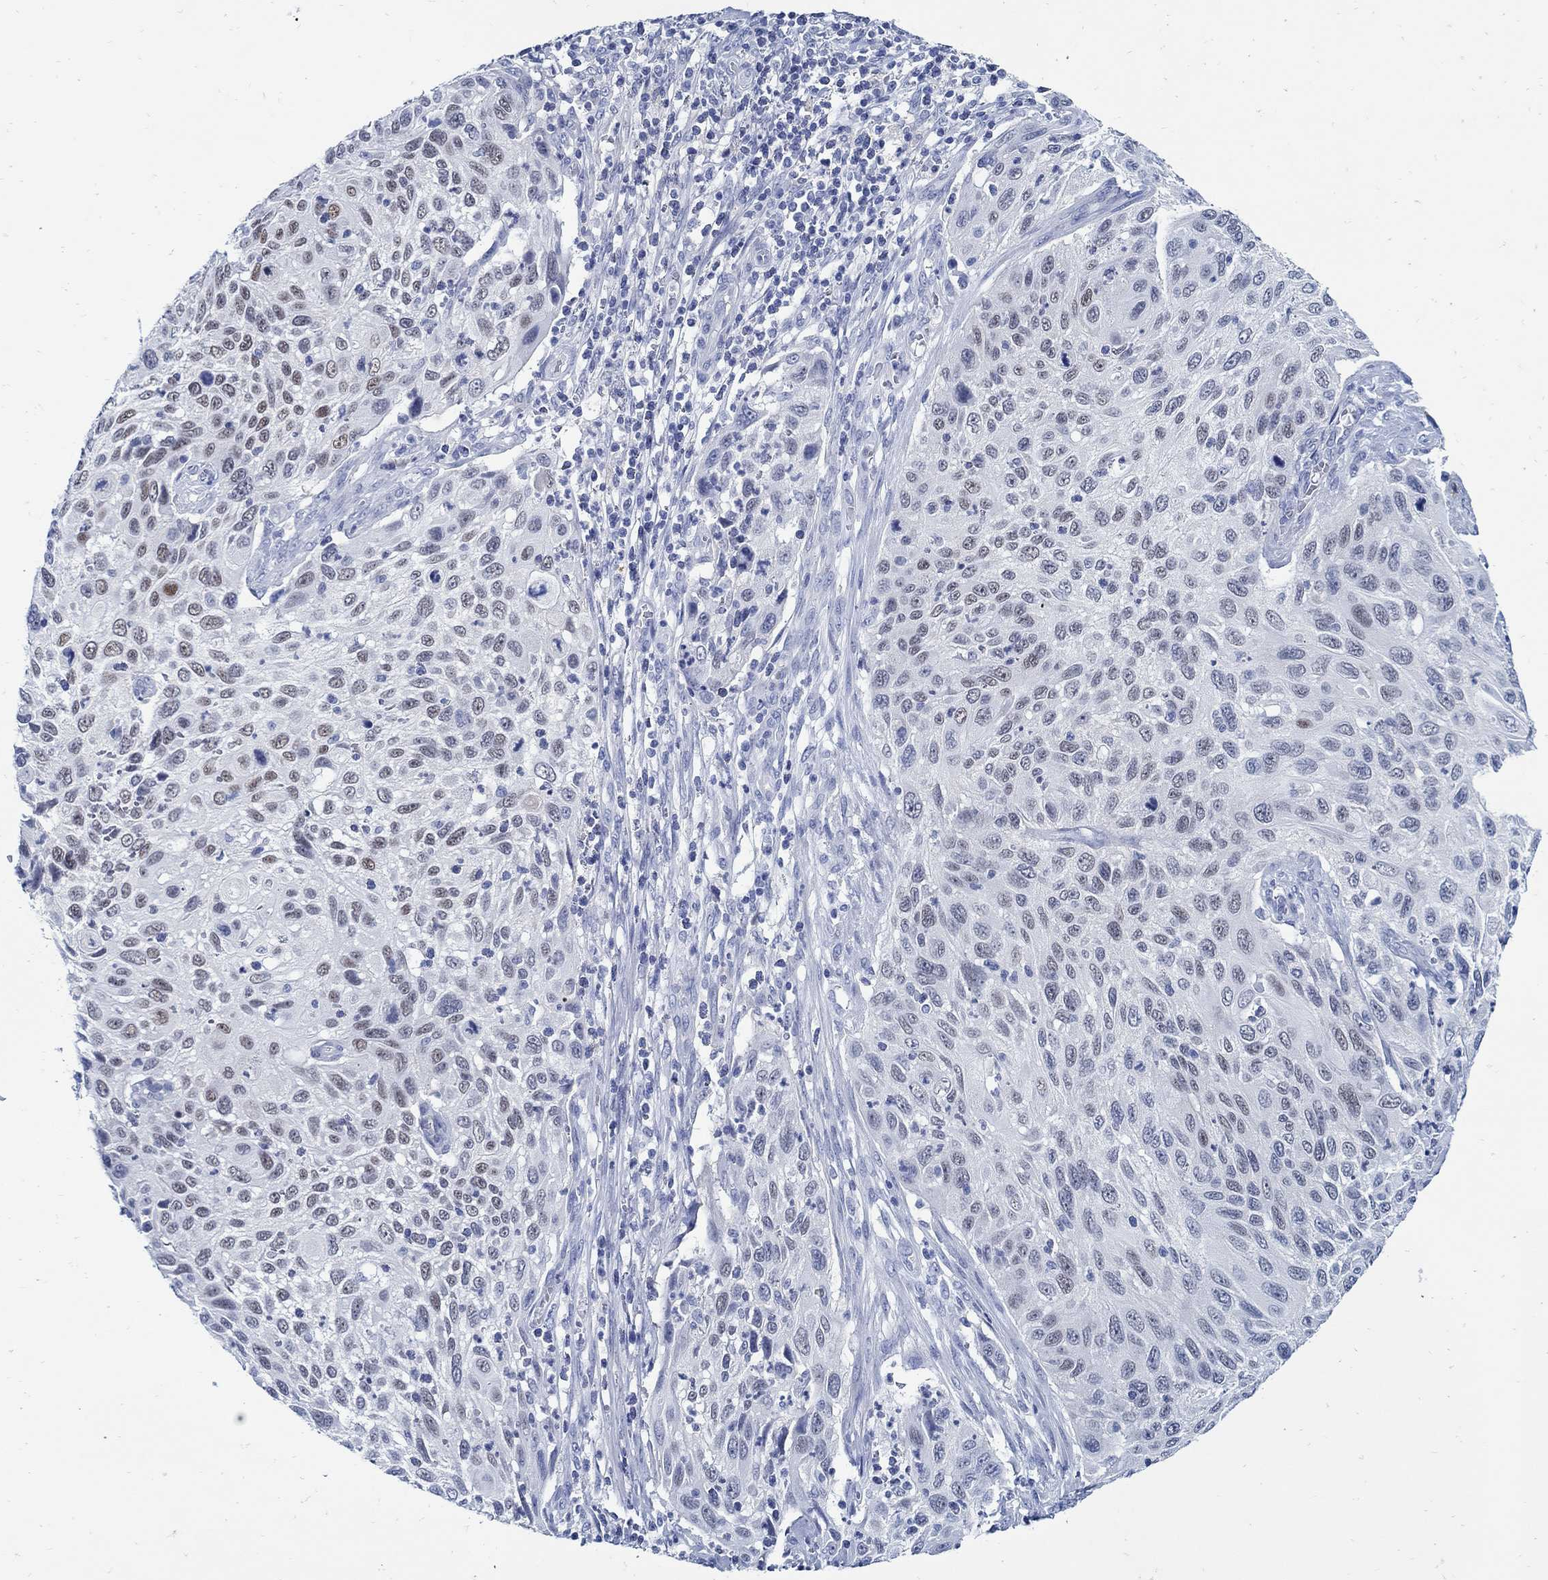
{"staining": {"intensity": "moderate", "quantity": "<25%", "location": "nuclear"}, "tissue": "cervical cancer", "cell_type": "Tumor cells", "image_type": "cancer", "snomed": [{"axis": "morphology", "description": "Squamous cell carcinoma, NOS"}, {"axis": "topography", "description": "Cervix"}], "caption": "An immunohistochemistry (IHC) micrograph of neoplastic tissue is shown. Protein staining in brown shows moderate nuclear positivity in squamous cell carcinoma (cervical) within tumor cells. The staining was performed using DAB (3,3'-diaminobenzidine) to visualize the protein expression in brown, while the nuclei were stained in blue with hematoxylin (Magnification: 20x).", "gene": "PAX9", "patient": {"sex": "female", "age": 70}}